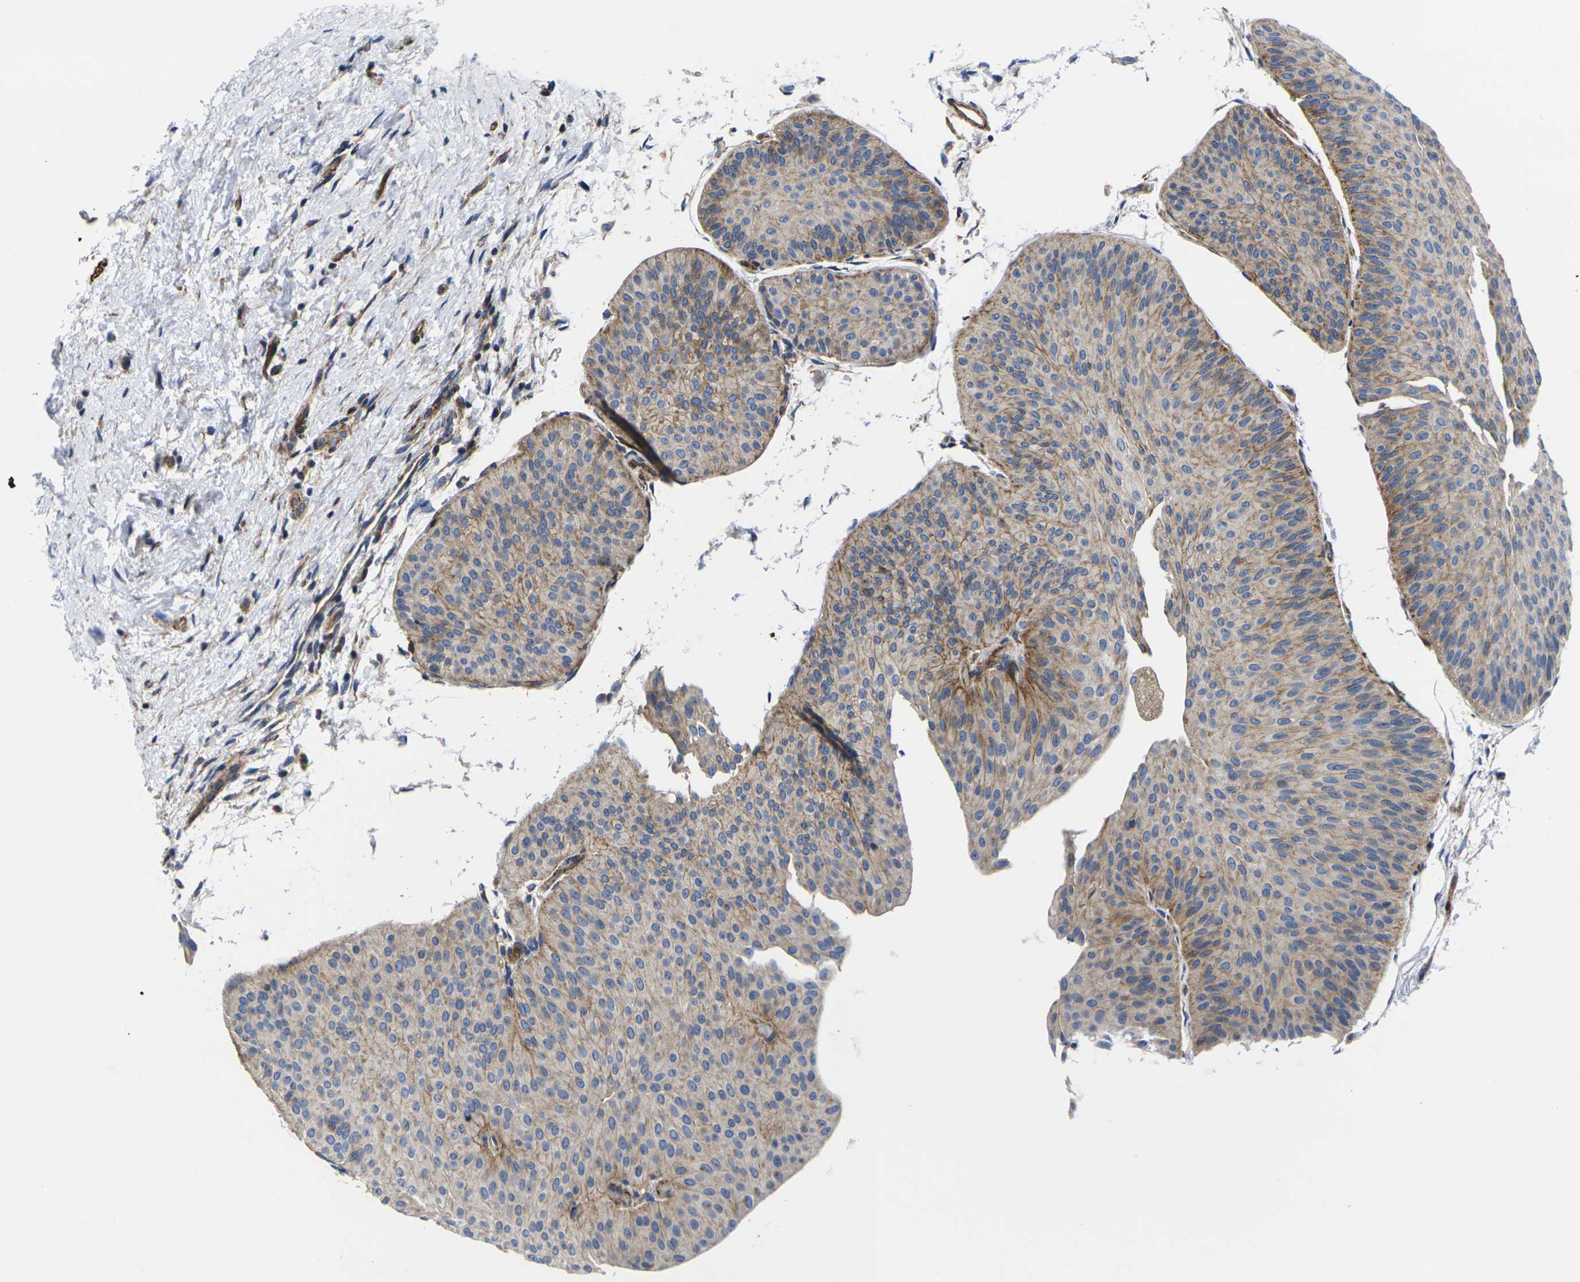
{"staining": {"intensity": "weak", "quantity": ">75%", "location": "cytoplasmic/membranous"}, "tissue": "urothelial cancer", "cell_type": "Tumor cells", "image_type": "cancer", "snomed": [{"axis": "morphology", "description": "Urothelial carcinoma, Low grade"}, {"axis": "topography", "description": "Urinary bladder"}], "caption": "Low-grade urothelial carcinoma stained with DAB (3,3'-diaminobenzidine) IHC exhibits low levels of weak cytoplasmic/membranous staining in about >75% of tumor cells.", "gene": "GPR4", "patient": {"sex": "female", "age": 60}}